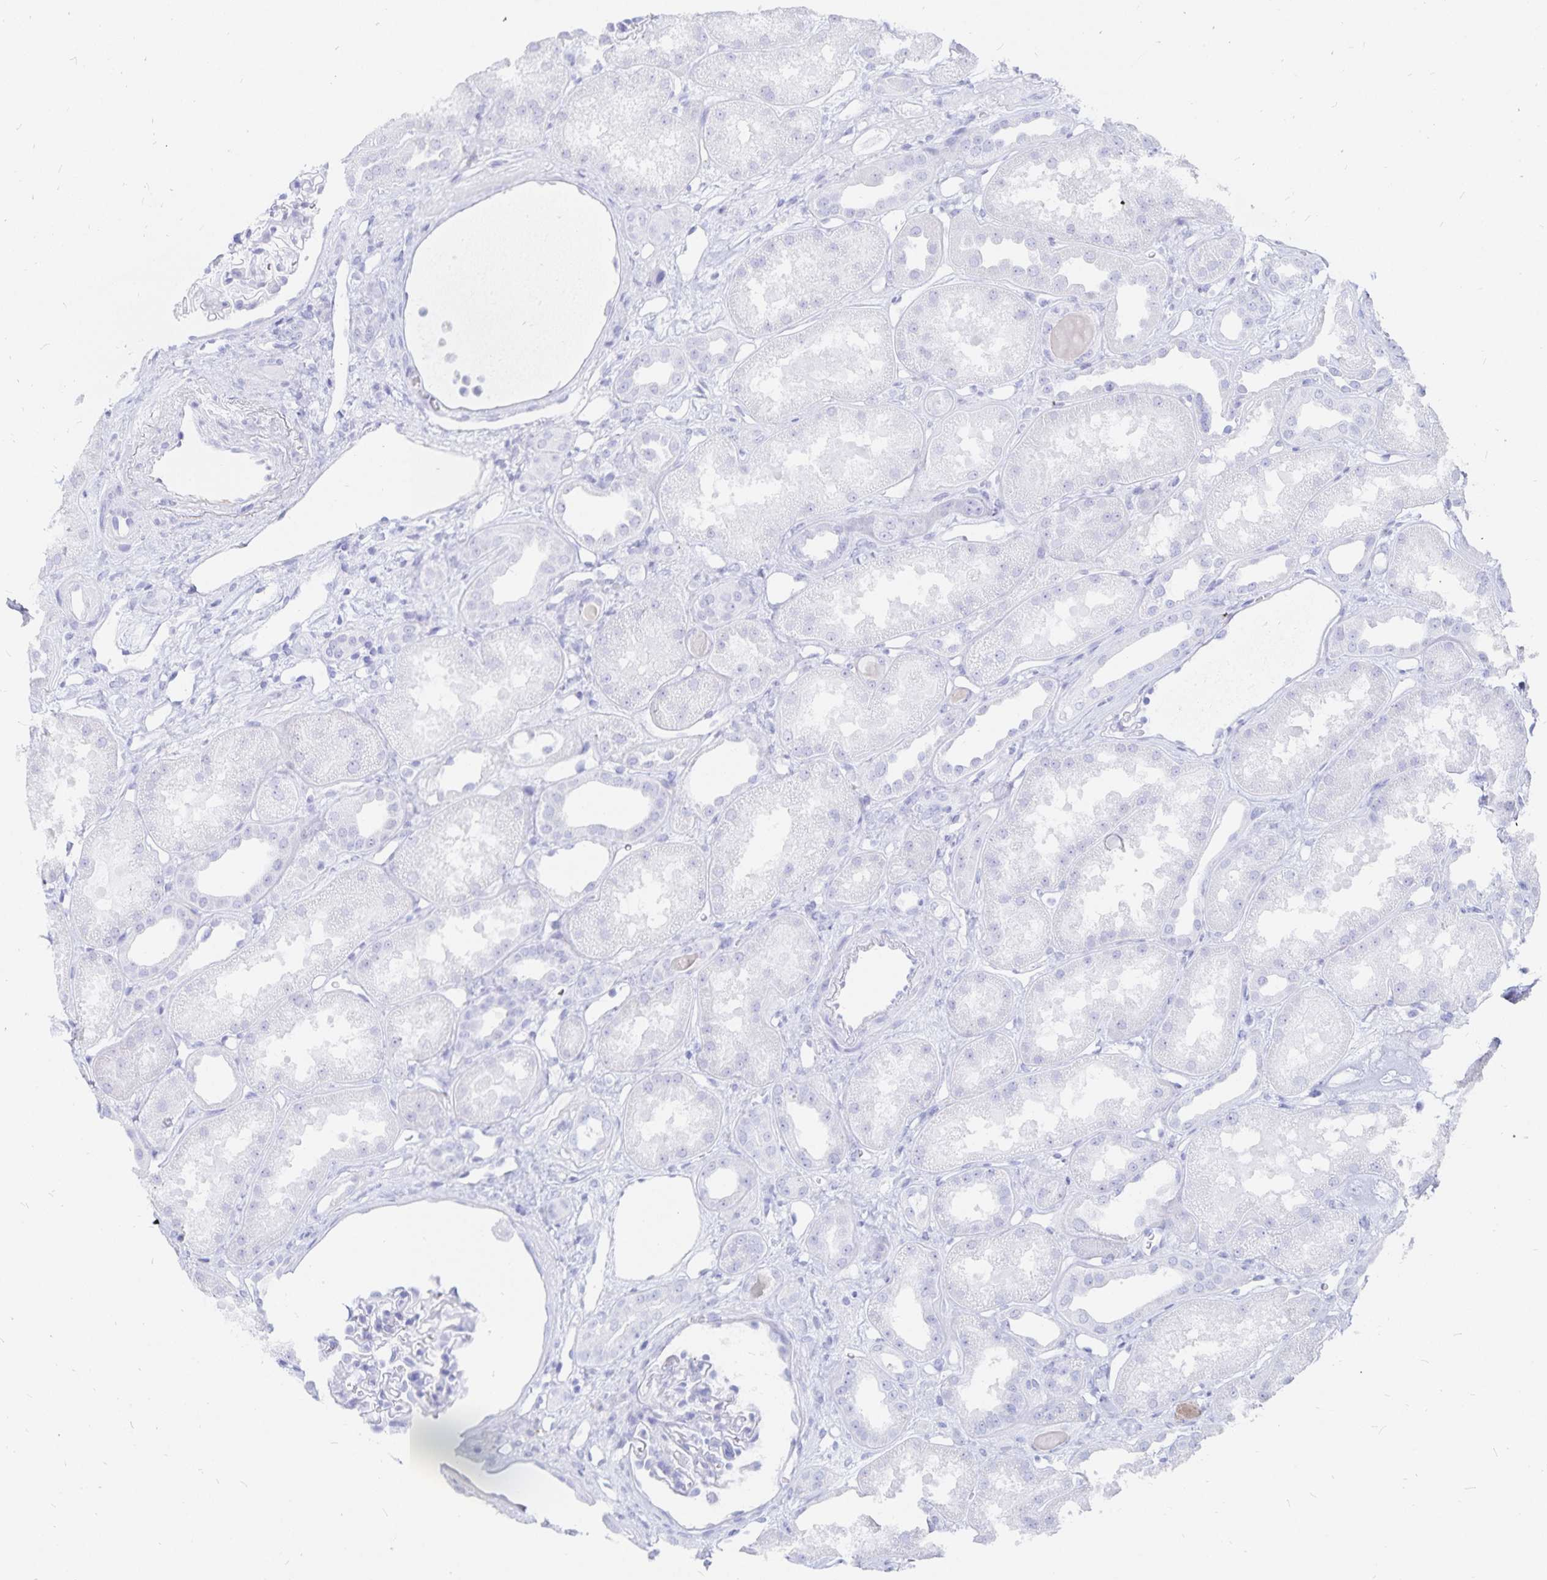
{"staining": {"intensity": "negative", "quantity": "none", "location": "none"}, "tissue": "kidney", "cell_type": "Cells in glomeruli", "image_type": "normal", "snomed": [{"axis": "morphology", "description": "Normal tissue, NOS"}, {"axis": "topography", "description": "Kidney"}], "caption": "Immunohistochemistry of benign human kidney demonstrates no staining in cells in glomeruli. (DAB IHC, high magnification).", "gene": "INSL5", "patient": {"sex": "male", "age": 61}}